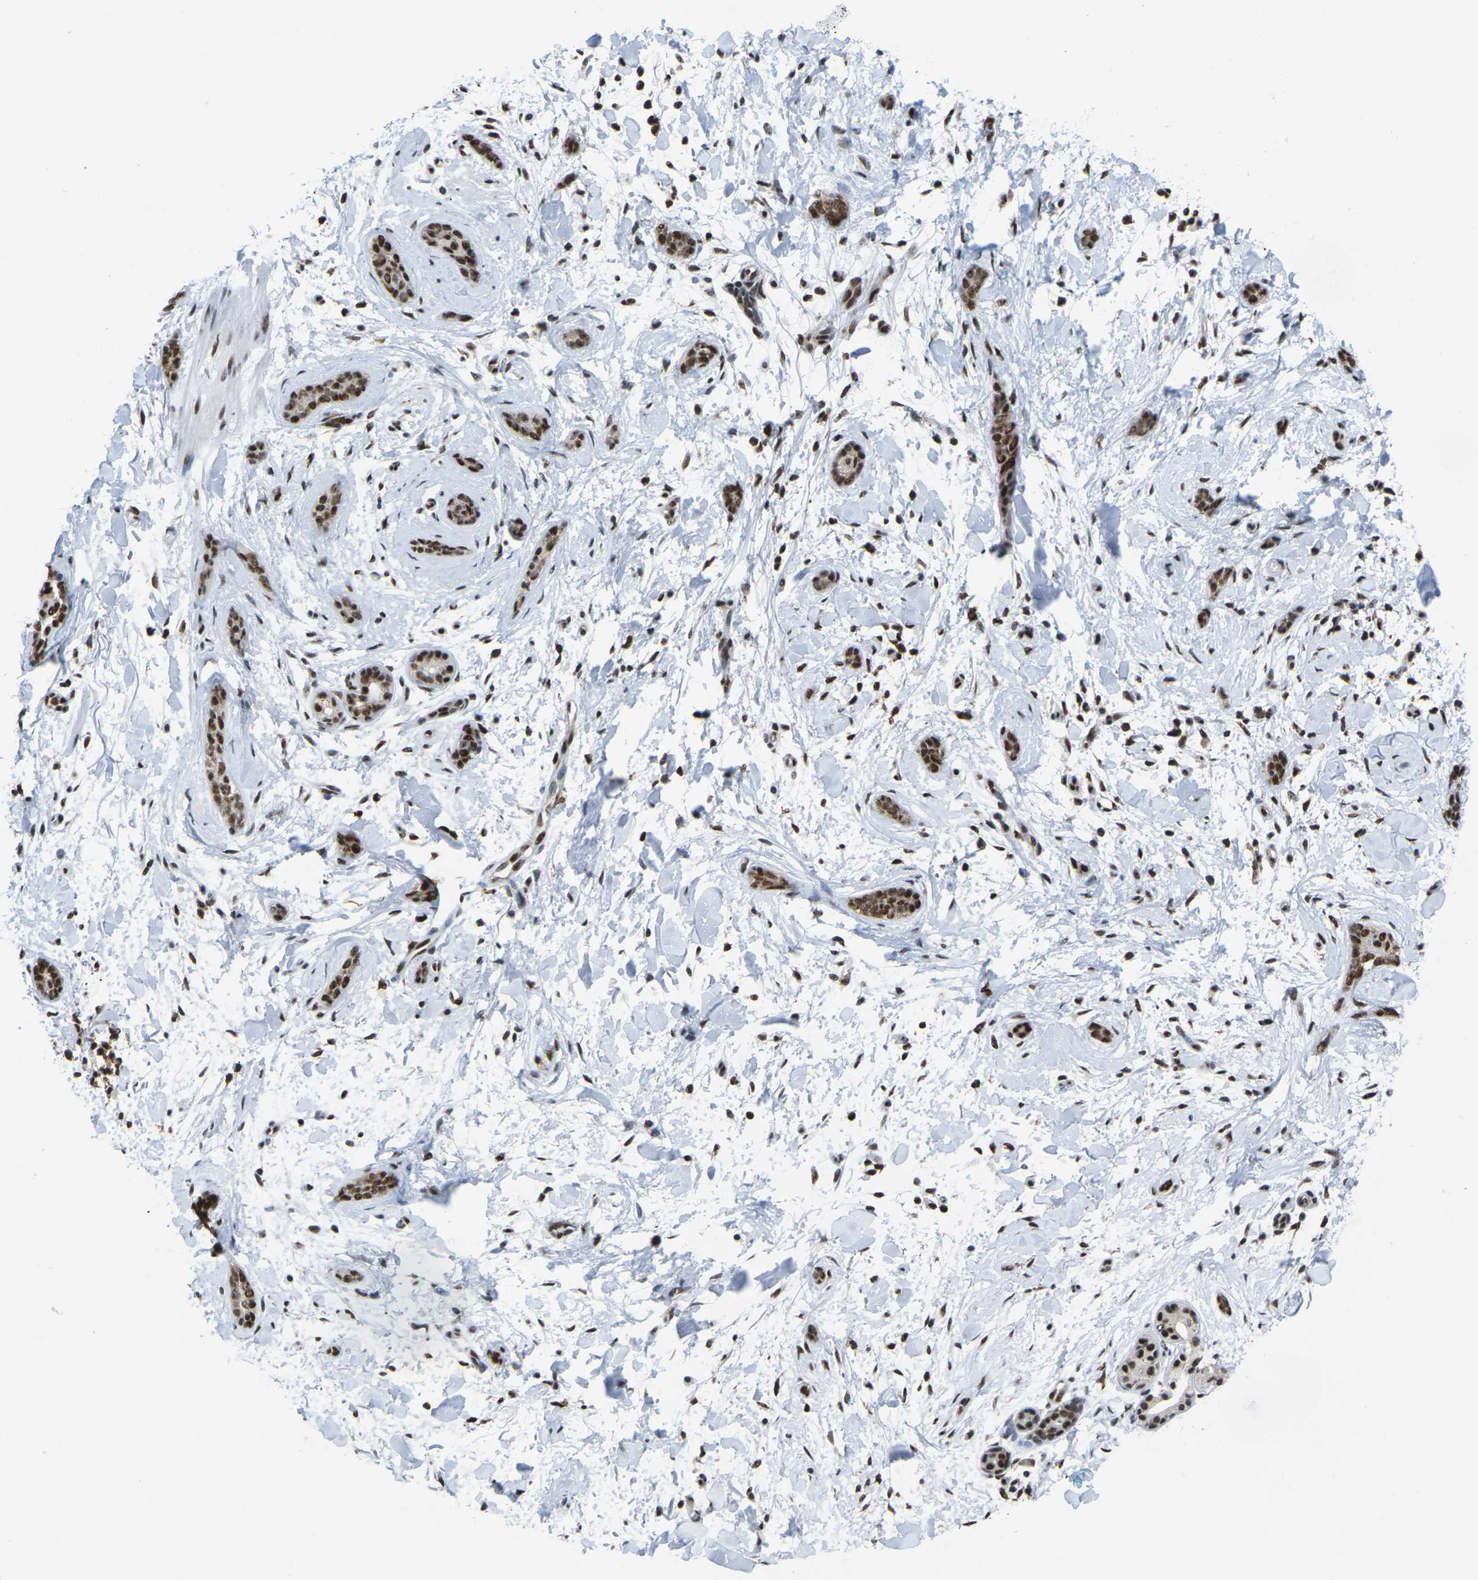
{"staining": {"intensity": "strong", "quantity": ">75%", "location": "nuclear"}, "tissue": "skin cancer", "cell_type": "Tumor cells", "image_type": "cancer", "snomed": [{"axis": "morphology", "description": "Basal cell carcinoma"}, {"axis": "morphology", "description": "Adnexal tumor, benign"}, {"axis": "topography", "description": "Skin"}], "caption": "An immunohistochemistry image of tumor tissue is shown. Protein staining in brown labels strong nuclear positivity in basal cell carcinoma (skin) within tumor cells.", "gene": "MAGOH", "patient": {"sex": "female", "age": 42}}